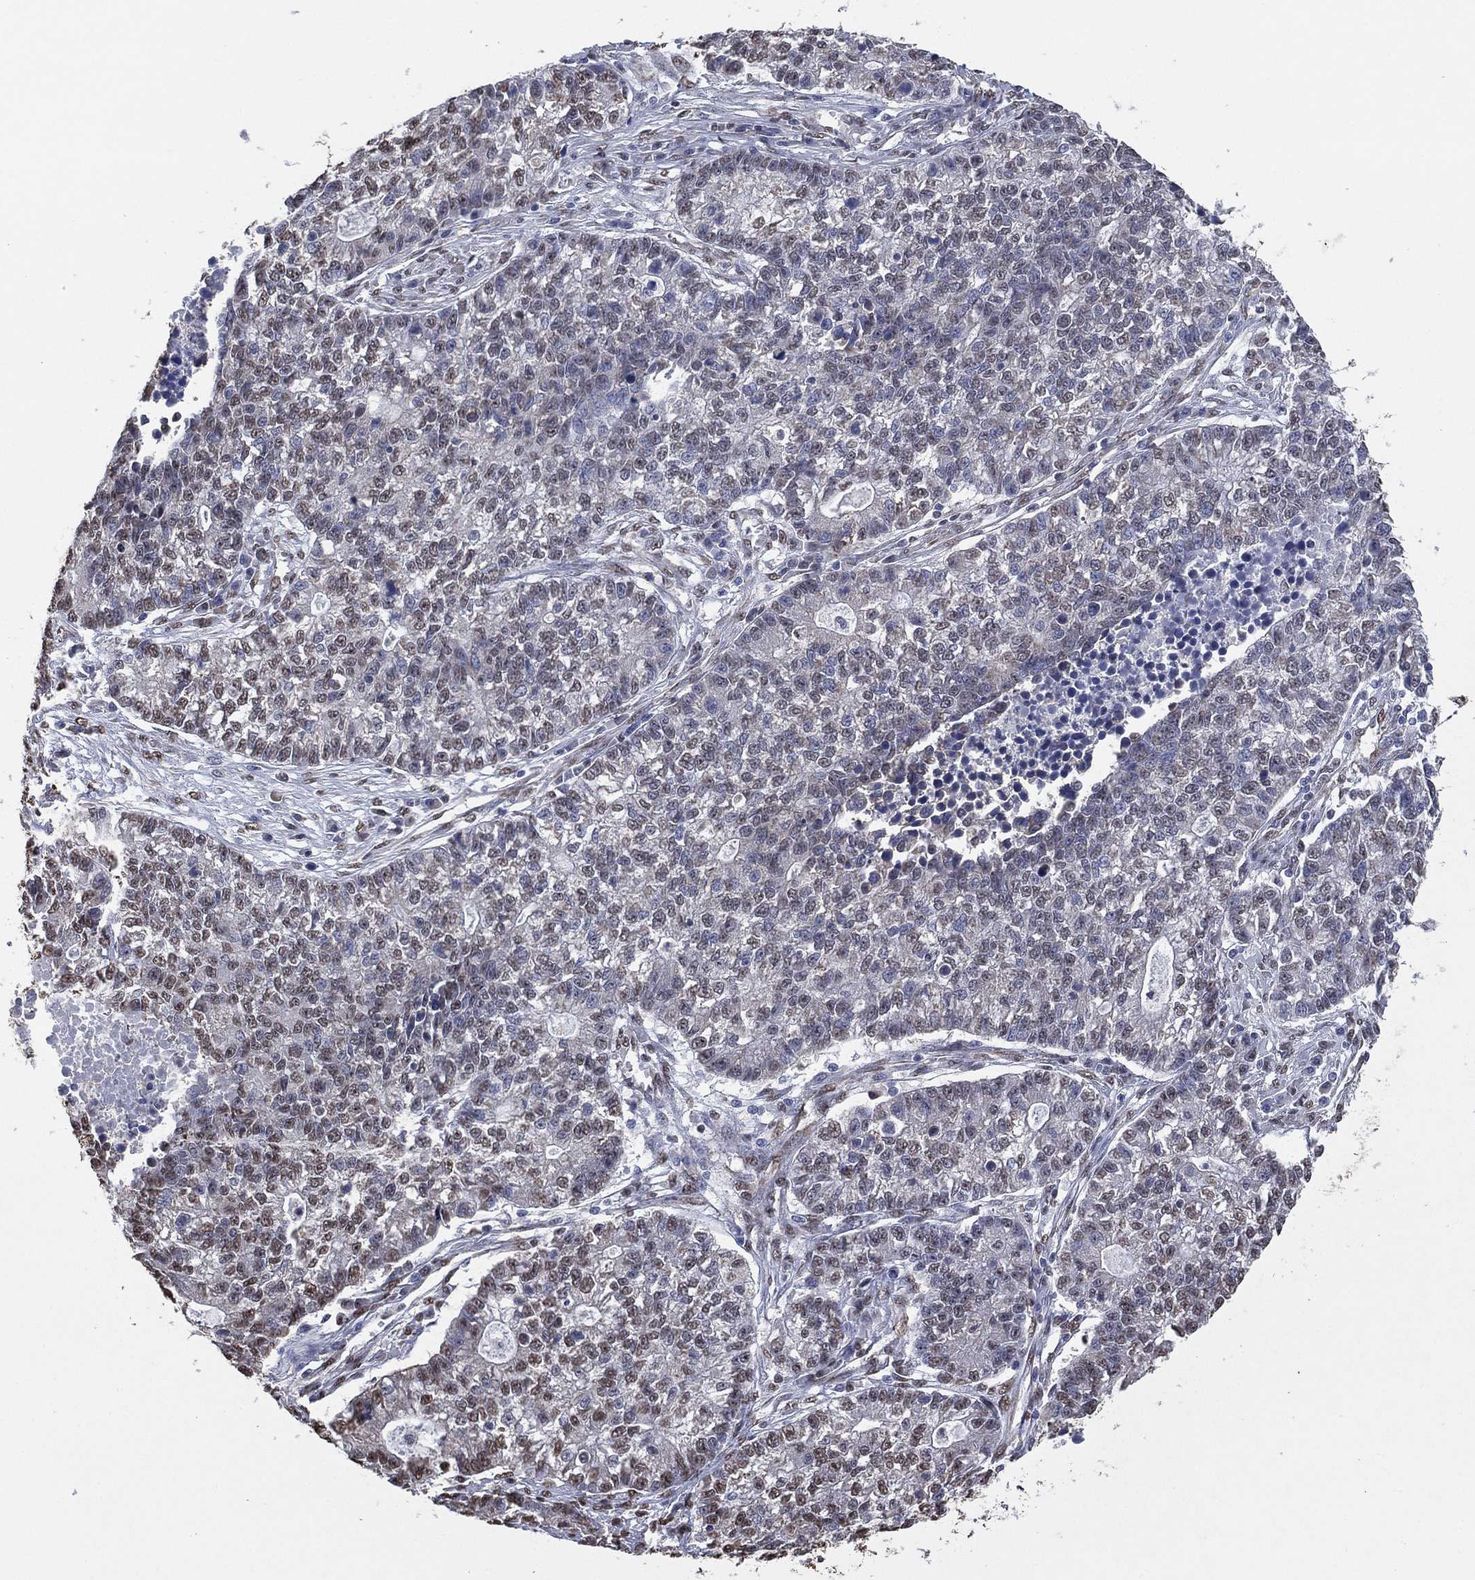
{"staining": {"intensity": "moderate", "quantity": "<25%", "location": "nuclear"}, "tissue": "lung cancer", "cell_type": "Tumor cells", "image_type": "cancer", "snomed": [{"axis": "morphology", "description": "Adenocarcinoma, NOS"}, {"axis": "topography", "description": "Lung"}], "caption": "Immunohistochemical staining of lung adenocarcinoma reveals low levels of moderate nuclear protein expression in about <25% of tumor cells. (Stains: DAB in brown, nuclei in blue, Microscopy: brightfield microscopy at high magnification).", "gene": "ALDH7A1", "patient": {"sex": "male", "age": 57}}